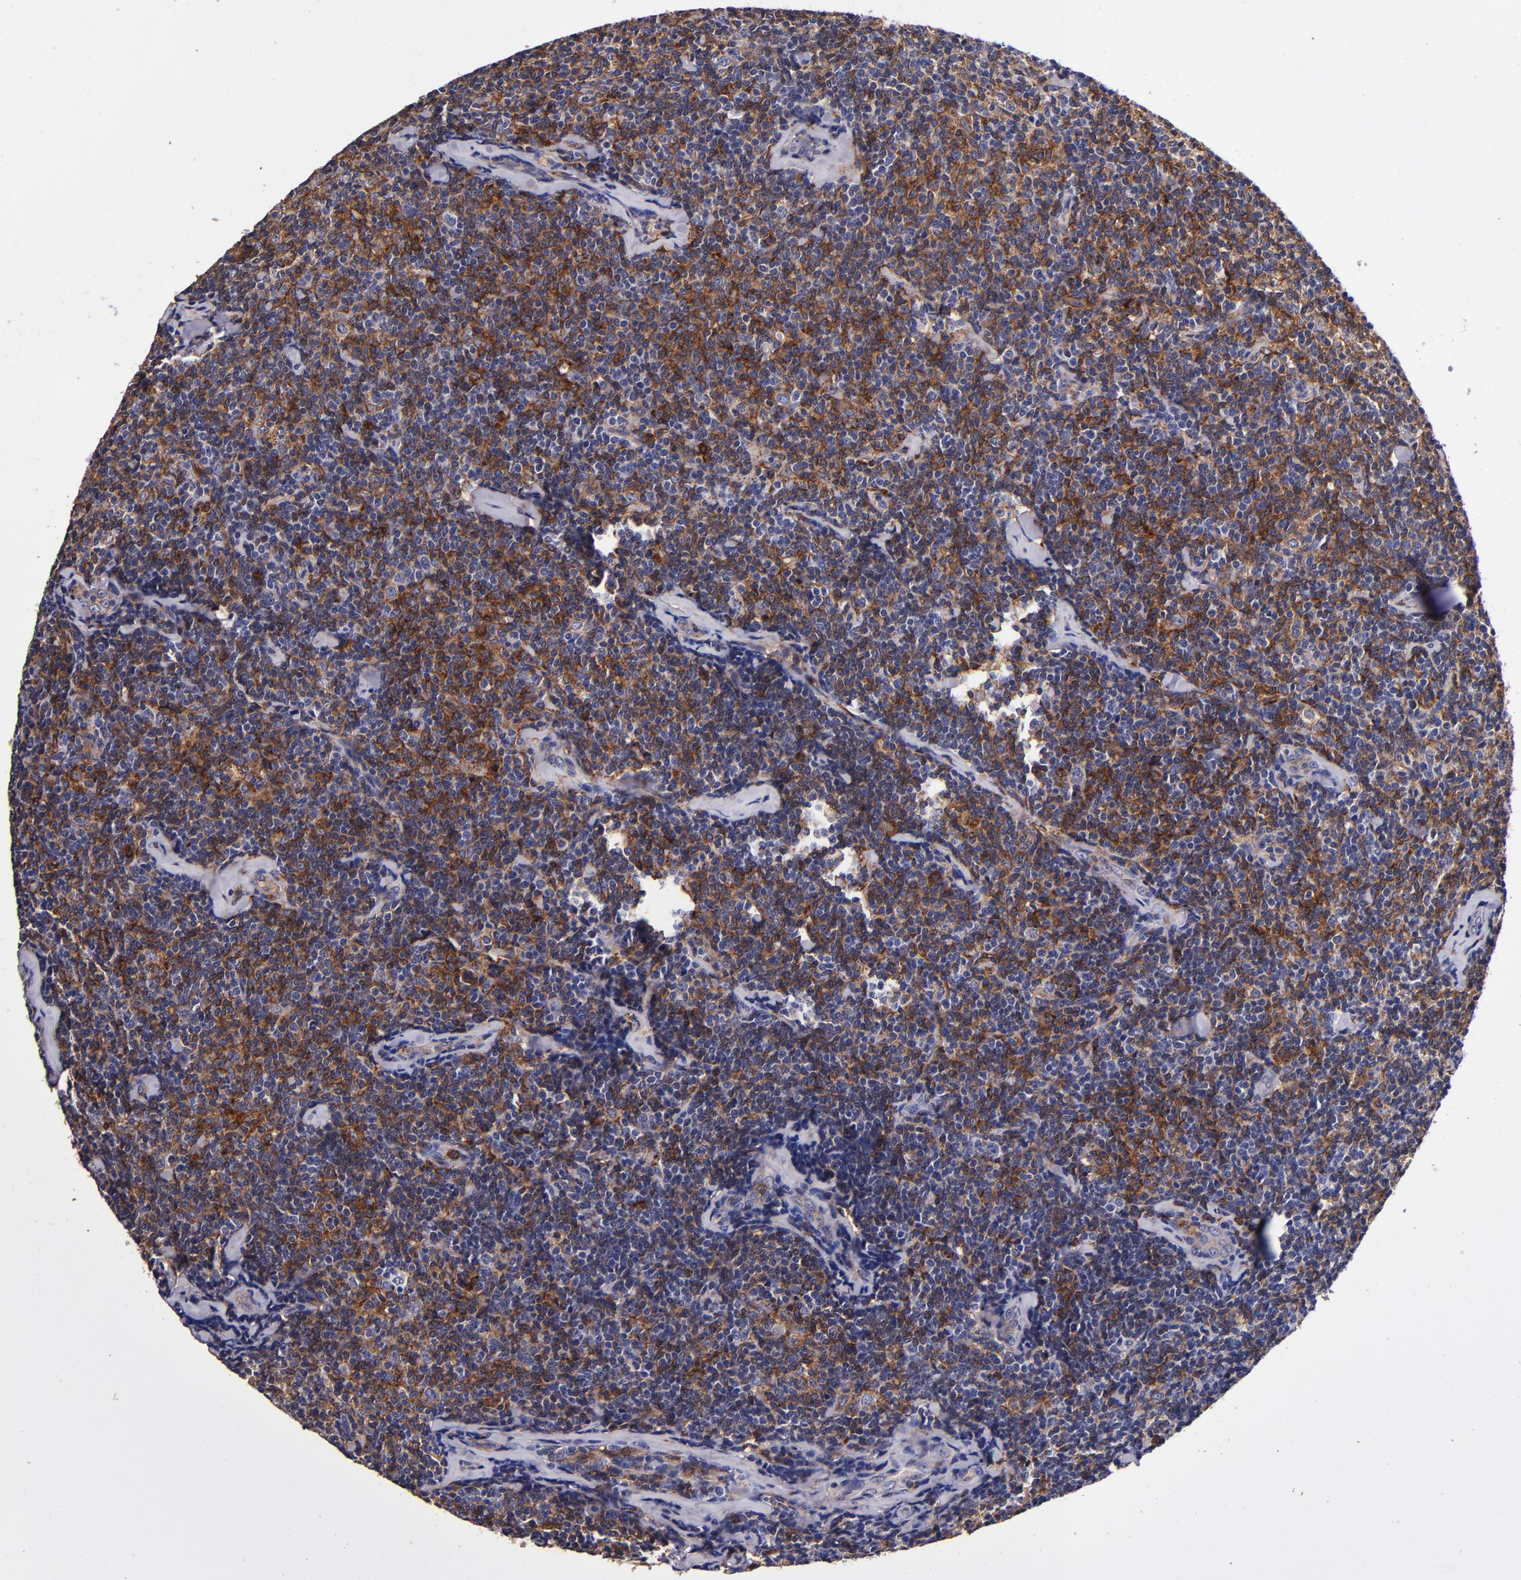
{"staining": {"intensity": "strong", "quantity": "25%-75%", "location": "cytoplasmic/membranous"}, "tissue": "lymphoma", "cell_type": "Tumor cells", "image_type": "cancer", "snomed": [{"axis": "morphology", "description": "Malignant lymphoma, non-Hodgkin's type, Low grade"}, {"axis": "topography", "description": "Lymph node"}], "caption": "Protein analysis of lymphoma tissue reveals strong cytoplasmic/membranous staining in about 25%-75% of tumor cells.", "gene": "SIRPA", "patient": {"sex": "female", "age": 56}}